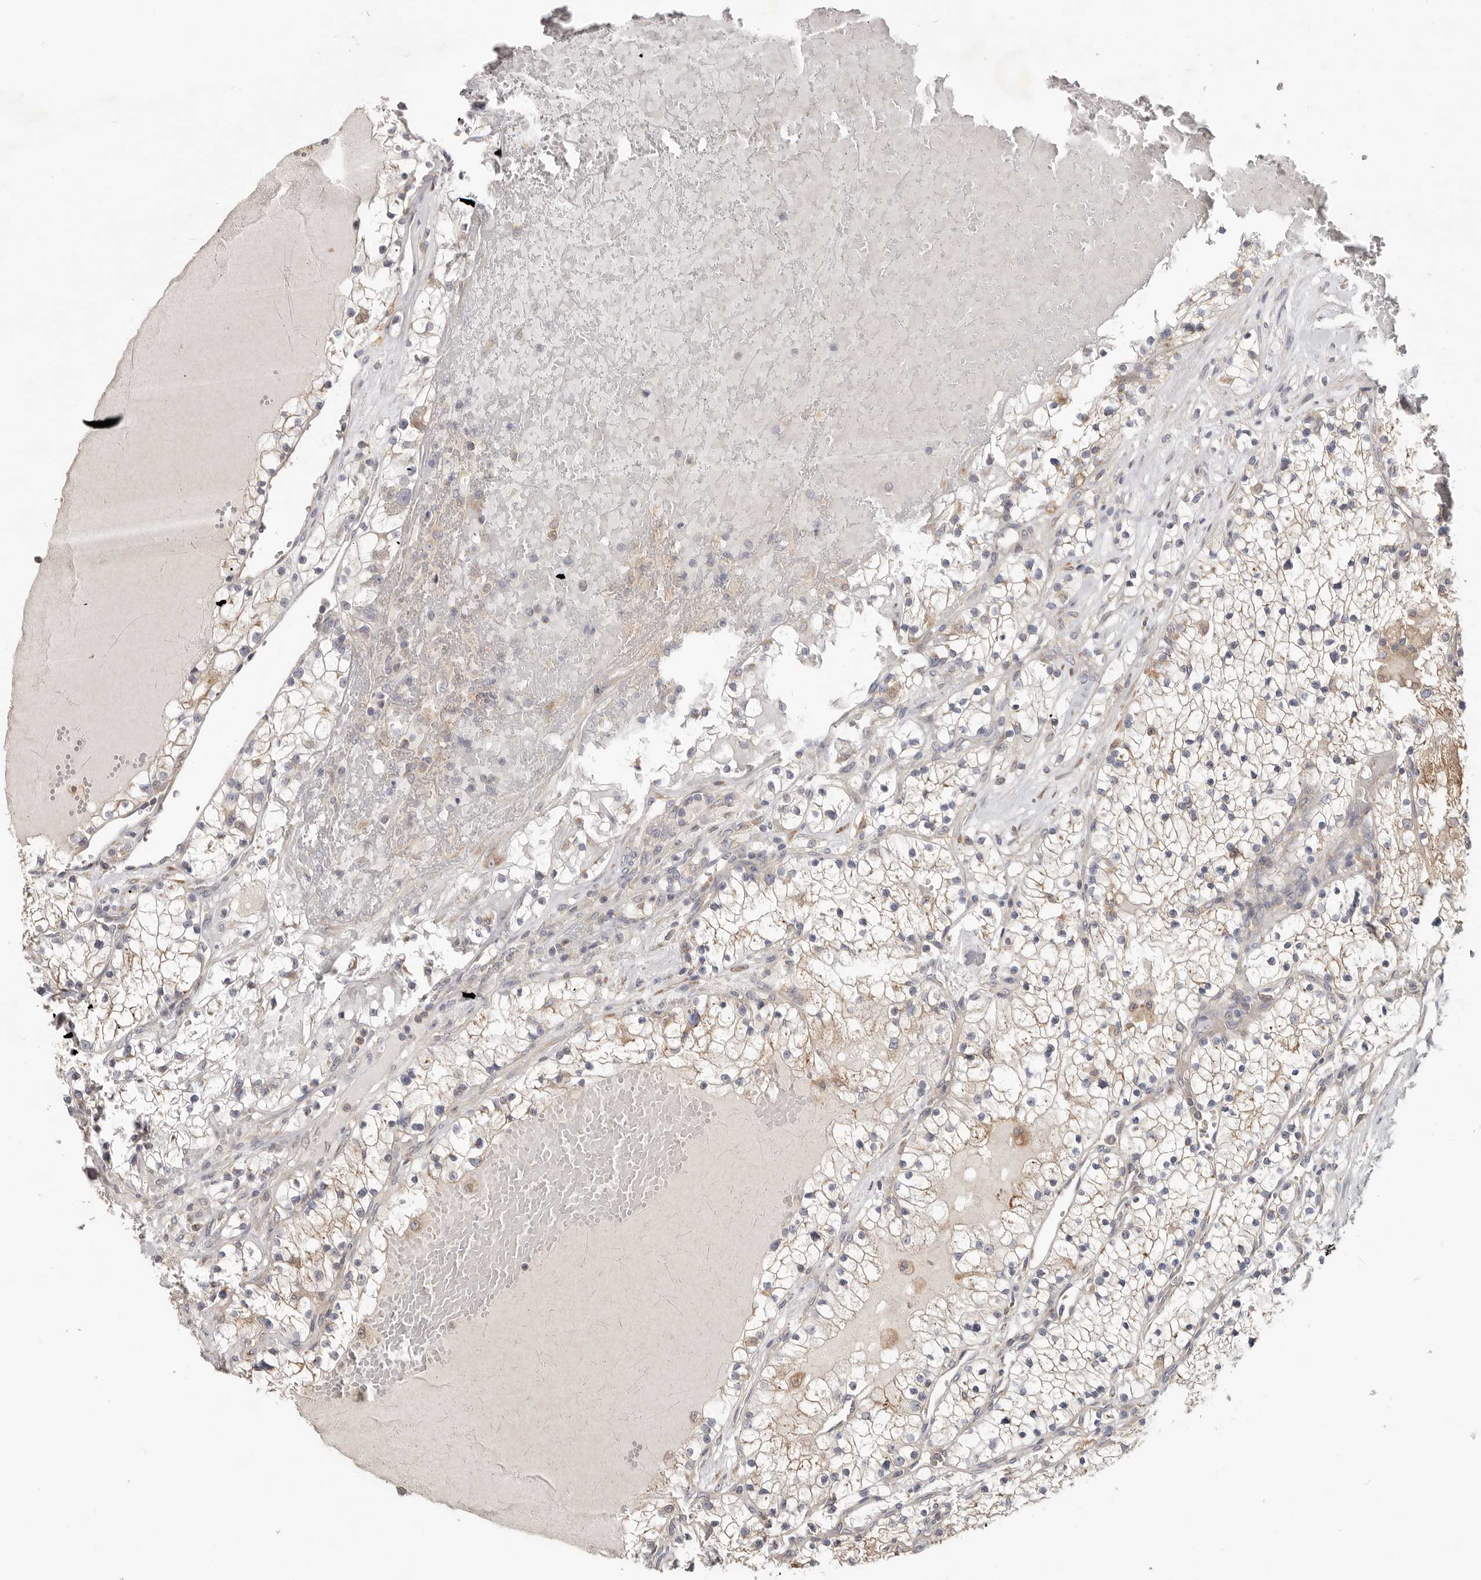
{"staining": {"intensity": "moderate", "quantity": "25%-75%", "location": "cytoplasmic/membranous"}, "tissue": "renal cancer", "cell_type": "Tumor cells", "image_type": "cancer", "snomed": [{"axis": "morphology", "description": "Normal tissue, NOS"}, {"axis": "morphology", "description": "Adenocarcinoma, NOS"}, {"axis": "topography", "description": "Kidney"}], "caption": "Immunohistochemistry (IHC) of adenocarcinoma (renal) reveals medium levels of moderate cytoplasmic/membranous expression in approximately 25%-75% of tumor cells. Immunohistochemistry stains the protein of interest in brown and the nuclei are stained blue.", "gene": "LRP6", "patient": {"sex": "male", "age": 68}}